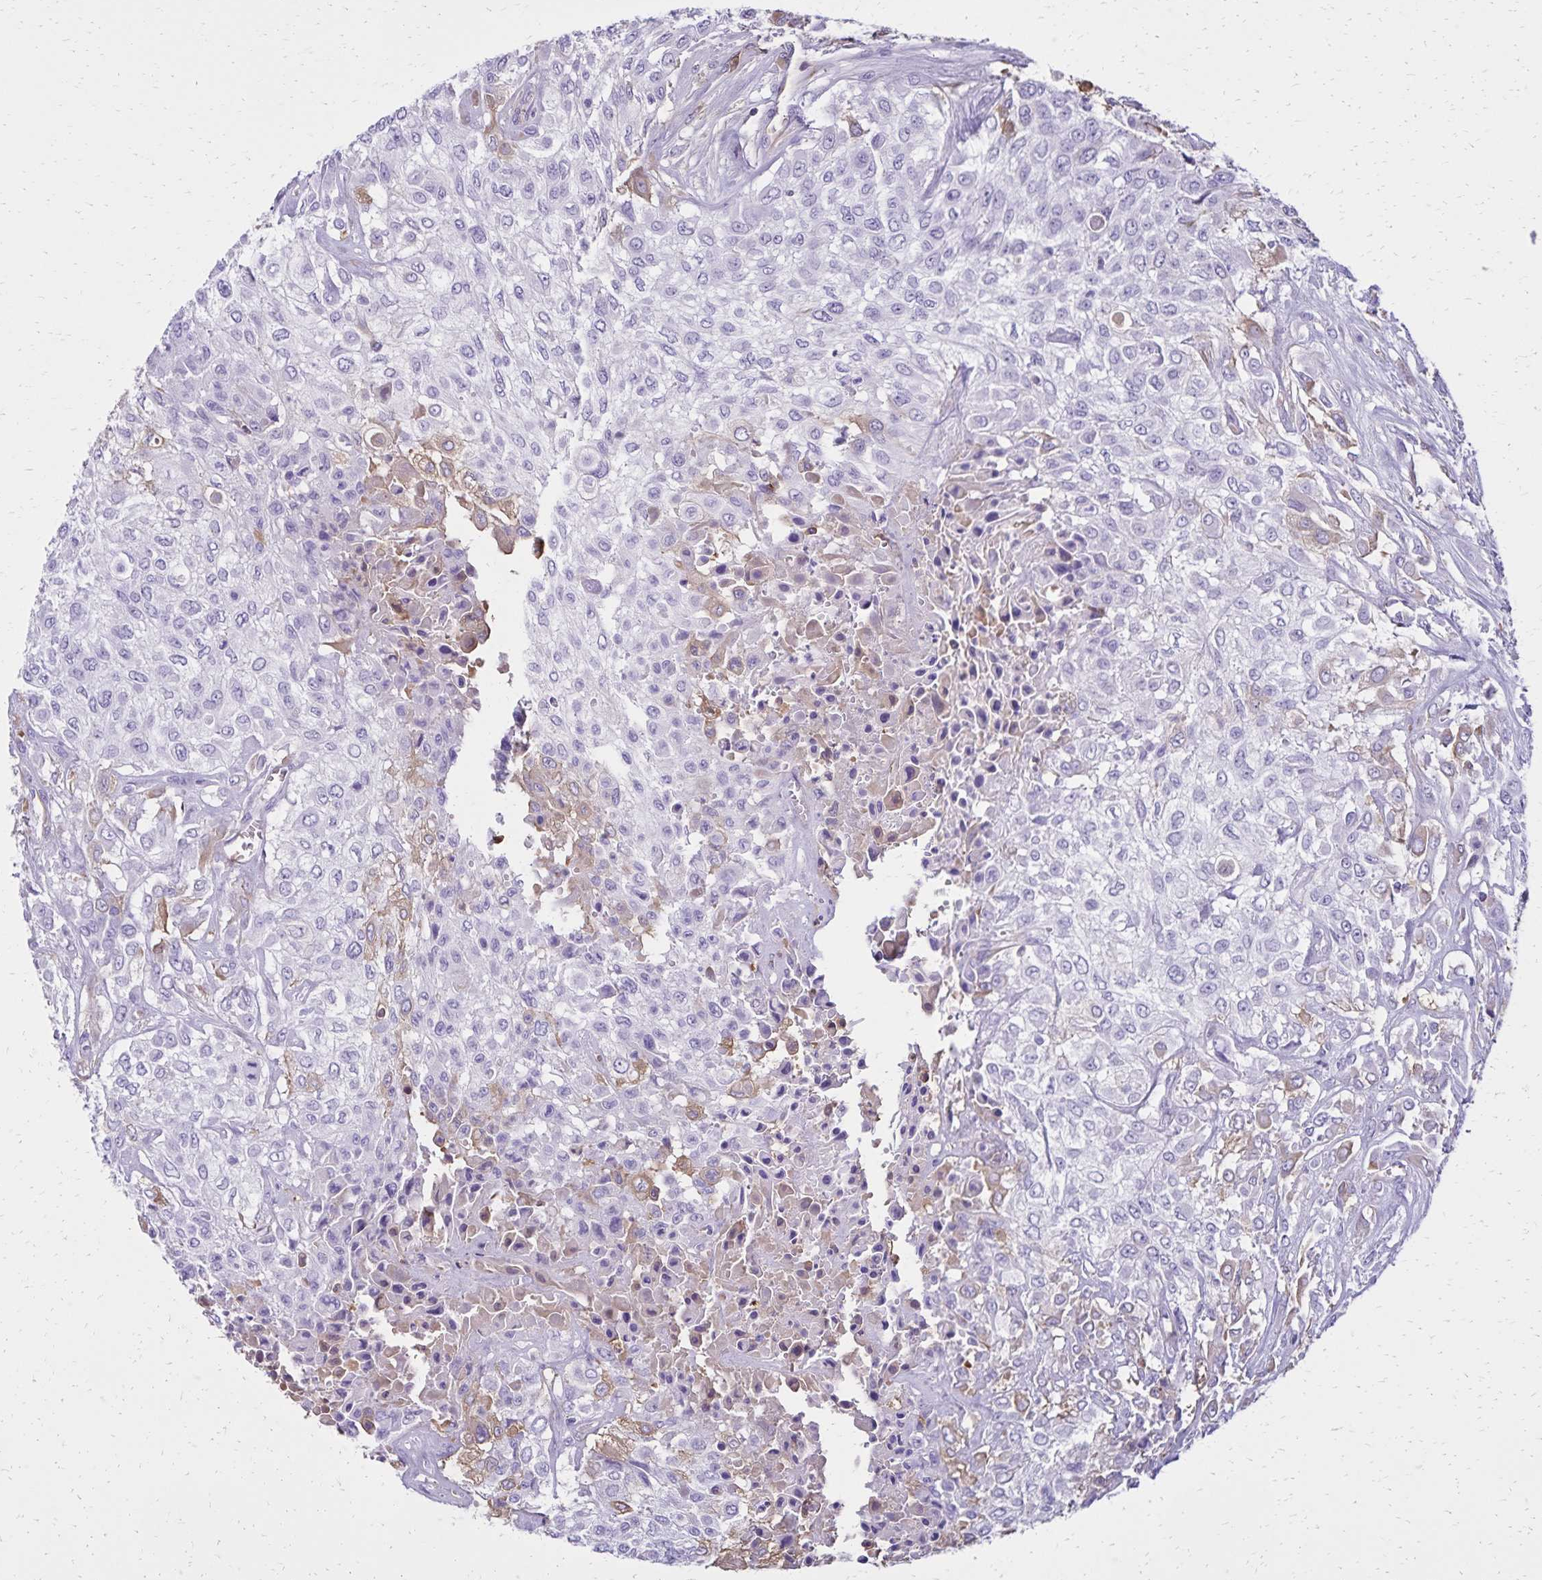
{"staining": {"intensity": "negative", "quantity": "none", "location": "none"}, "tissue": "urothelial cancer", "cell_type": "Tumor cells", "image_type": "cancer", "snomed": [{"axis": "morphology", "description": "Urothelial carcinoma, High grade"}, {"axis": "topography", "description": "Urinary bladder"}], "caption": "Tumor cells show no significant staining in urothelial cancer.", "gene": "CD27", "patient": {"sex": "male", "age": 57}}